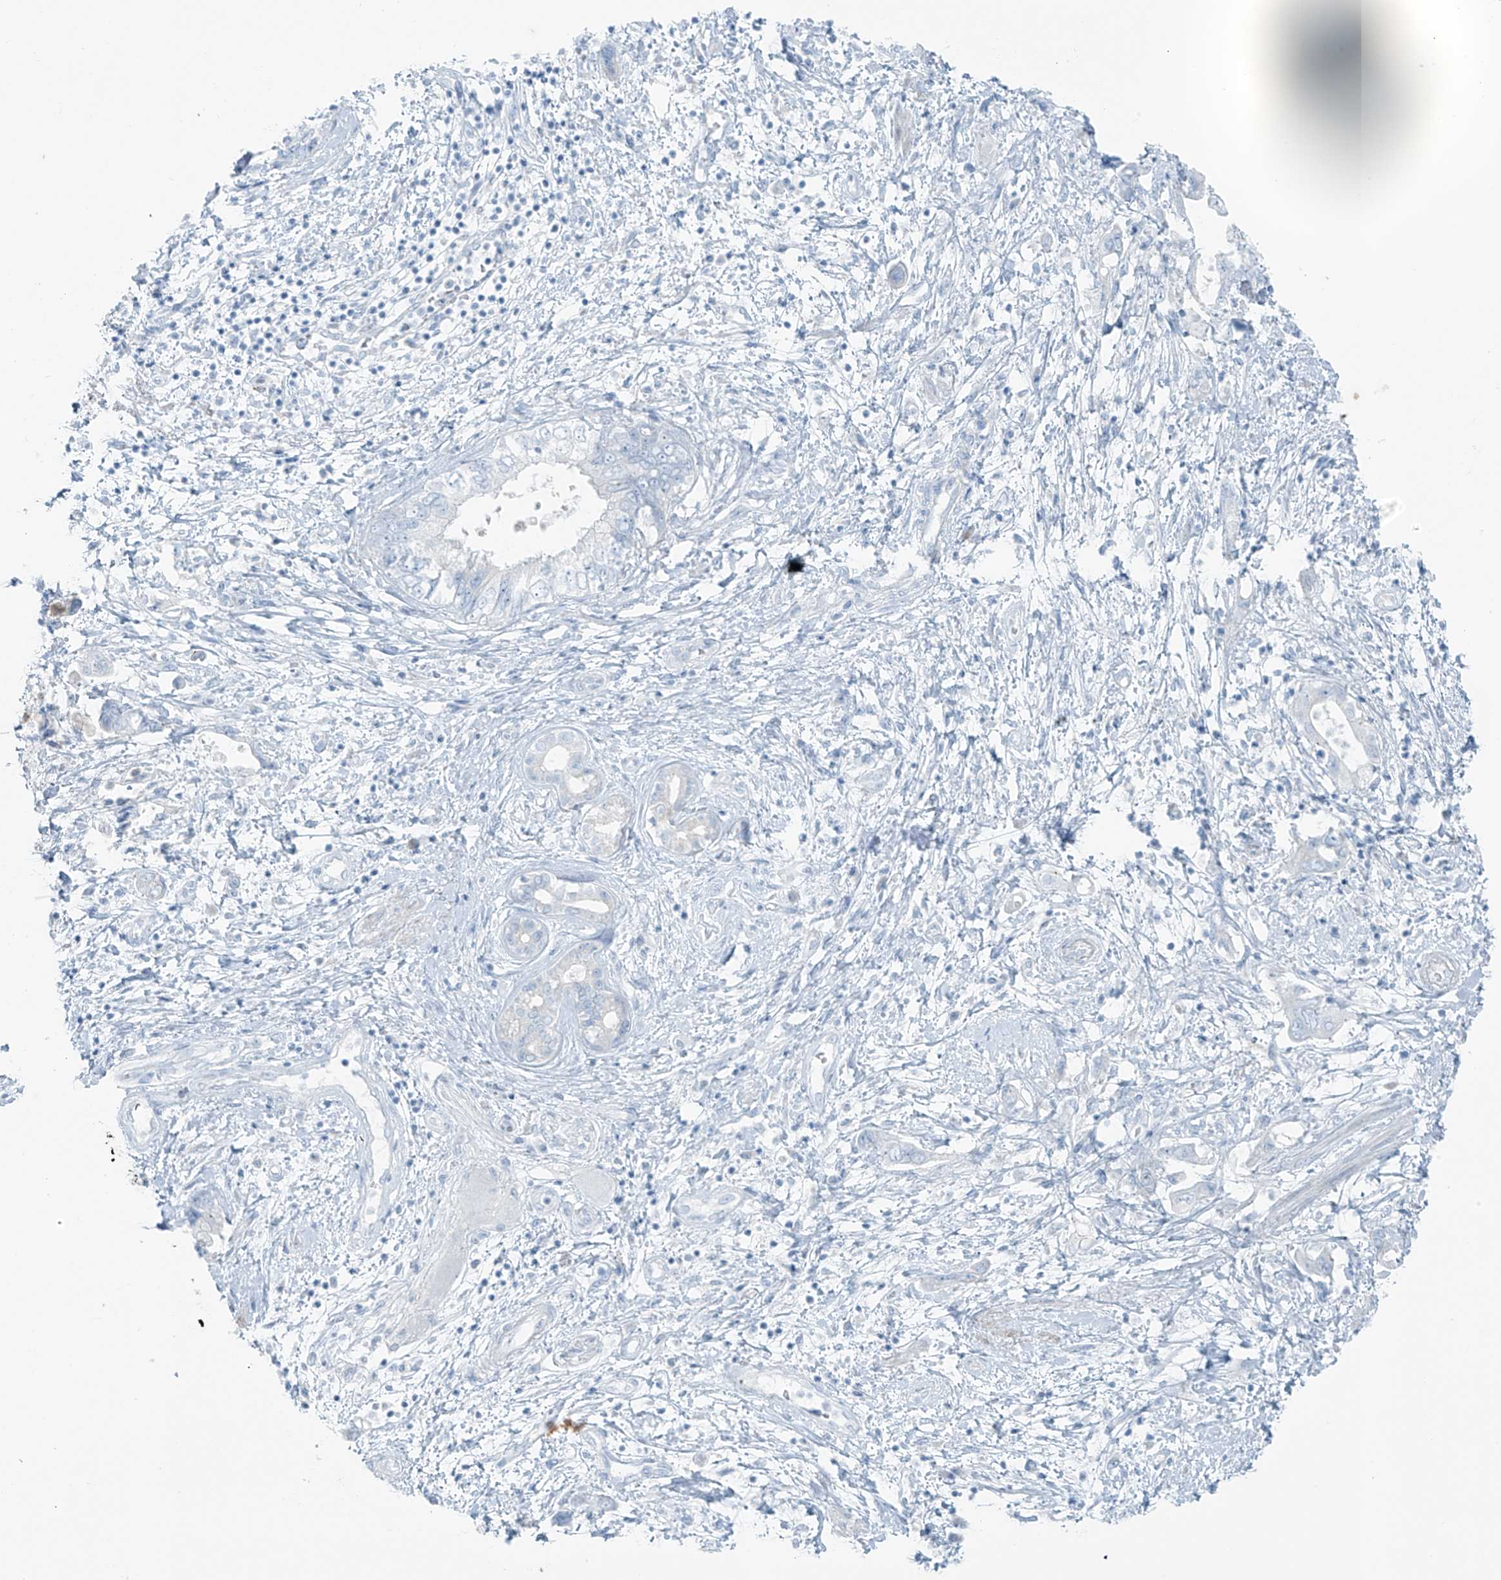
{"staining": {"intensity": "moderate", "quantity": "<25%", "location": "cytoplasmic/membranous"}, "tissue": "pancreatic cancer", "cell_type": "Tumor cells", "image_type": "cancer", "snomed": [{"axis": "morphology", "description": "Adenocarcinoma, NOS"}, {"axis": "topography", "description": "Pancreas"}], "caption": "An image of pancreatic adenocarcinoma stained for a protein exhibits moderate cytoplasmic/membranous brown staining in tumor cells. Immunohistochemistry (ihc) stains the protein in brown and the nuclei are stained blue.", "gene": "SLC25A43", "patient": {"sex": "female", "age": 73}}